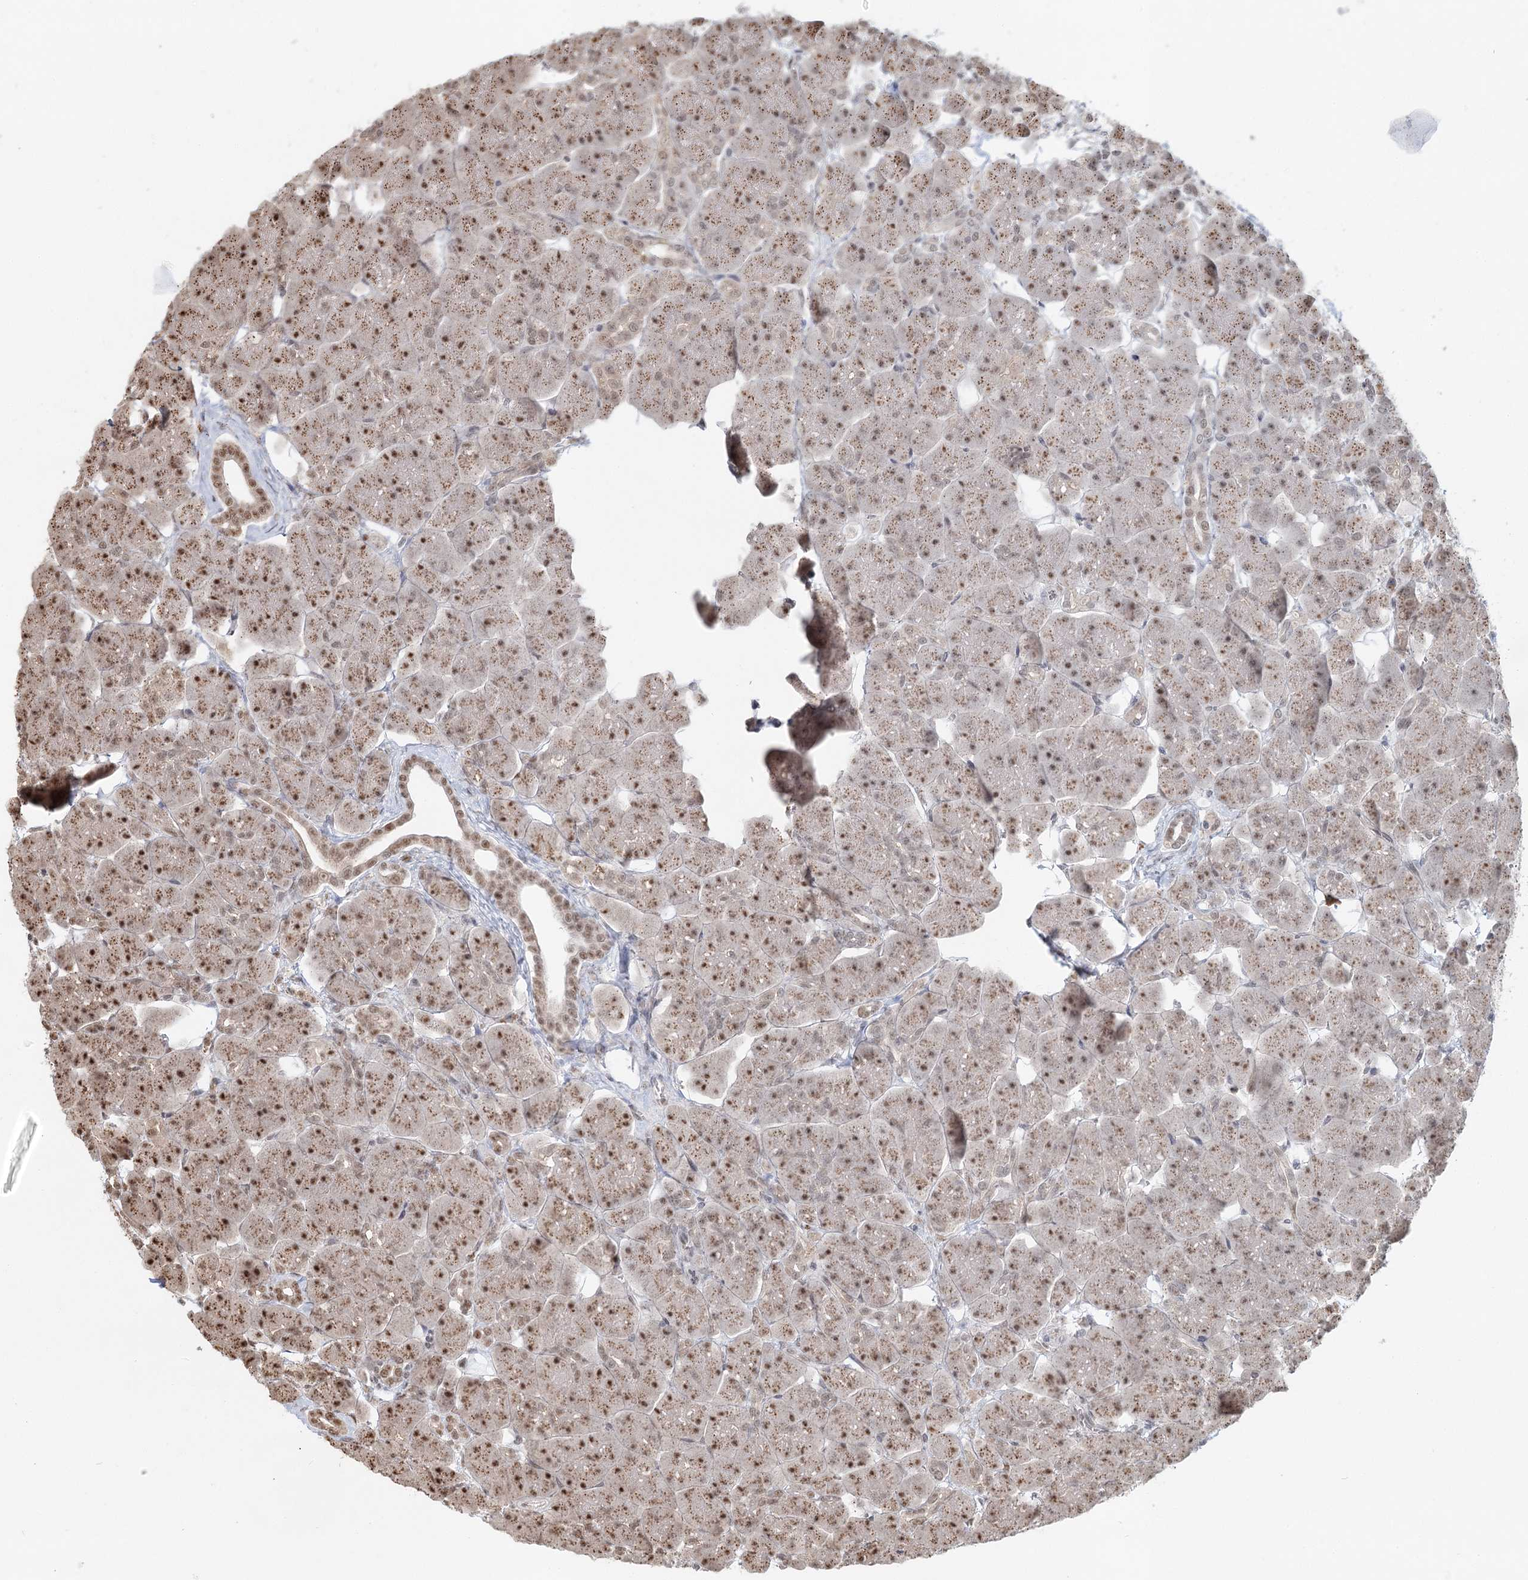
{"staining": {"intensity": "moderate", "quantity": ">75%", "location": "cytoplasmic/membranous,nuclear"}, "tissue": "pancreas", "cell_type": "Exocrine glandular cells", "image_type": "normal", "snomed": [{"axis": "morphology", "description": "Normal tissue, NOS"}, {"axis": "topography", "description": "Pancreas"}], "caption": "Immunohistochemical staining of benign human pancreas reveals >75% levels of moderate cytoplasmic/membranous,nuclear protein expression in about >75% of exocrine glandular cells.", "gene": "GPALPP1", "patient": {"sex": "male", "age": 66}}